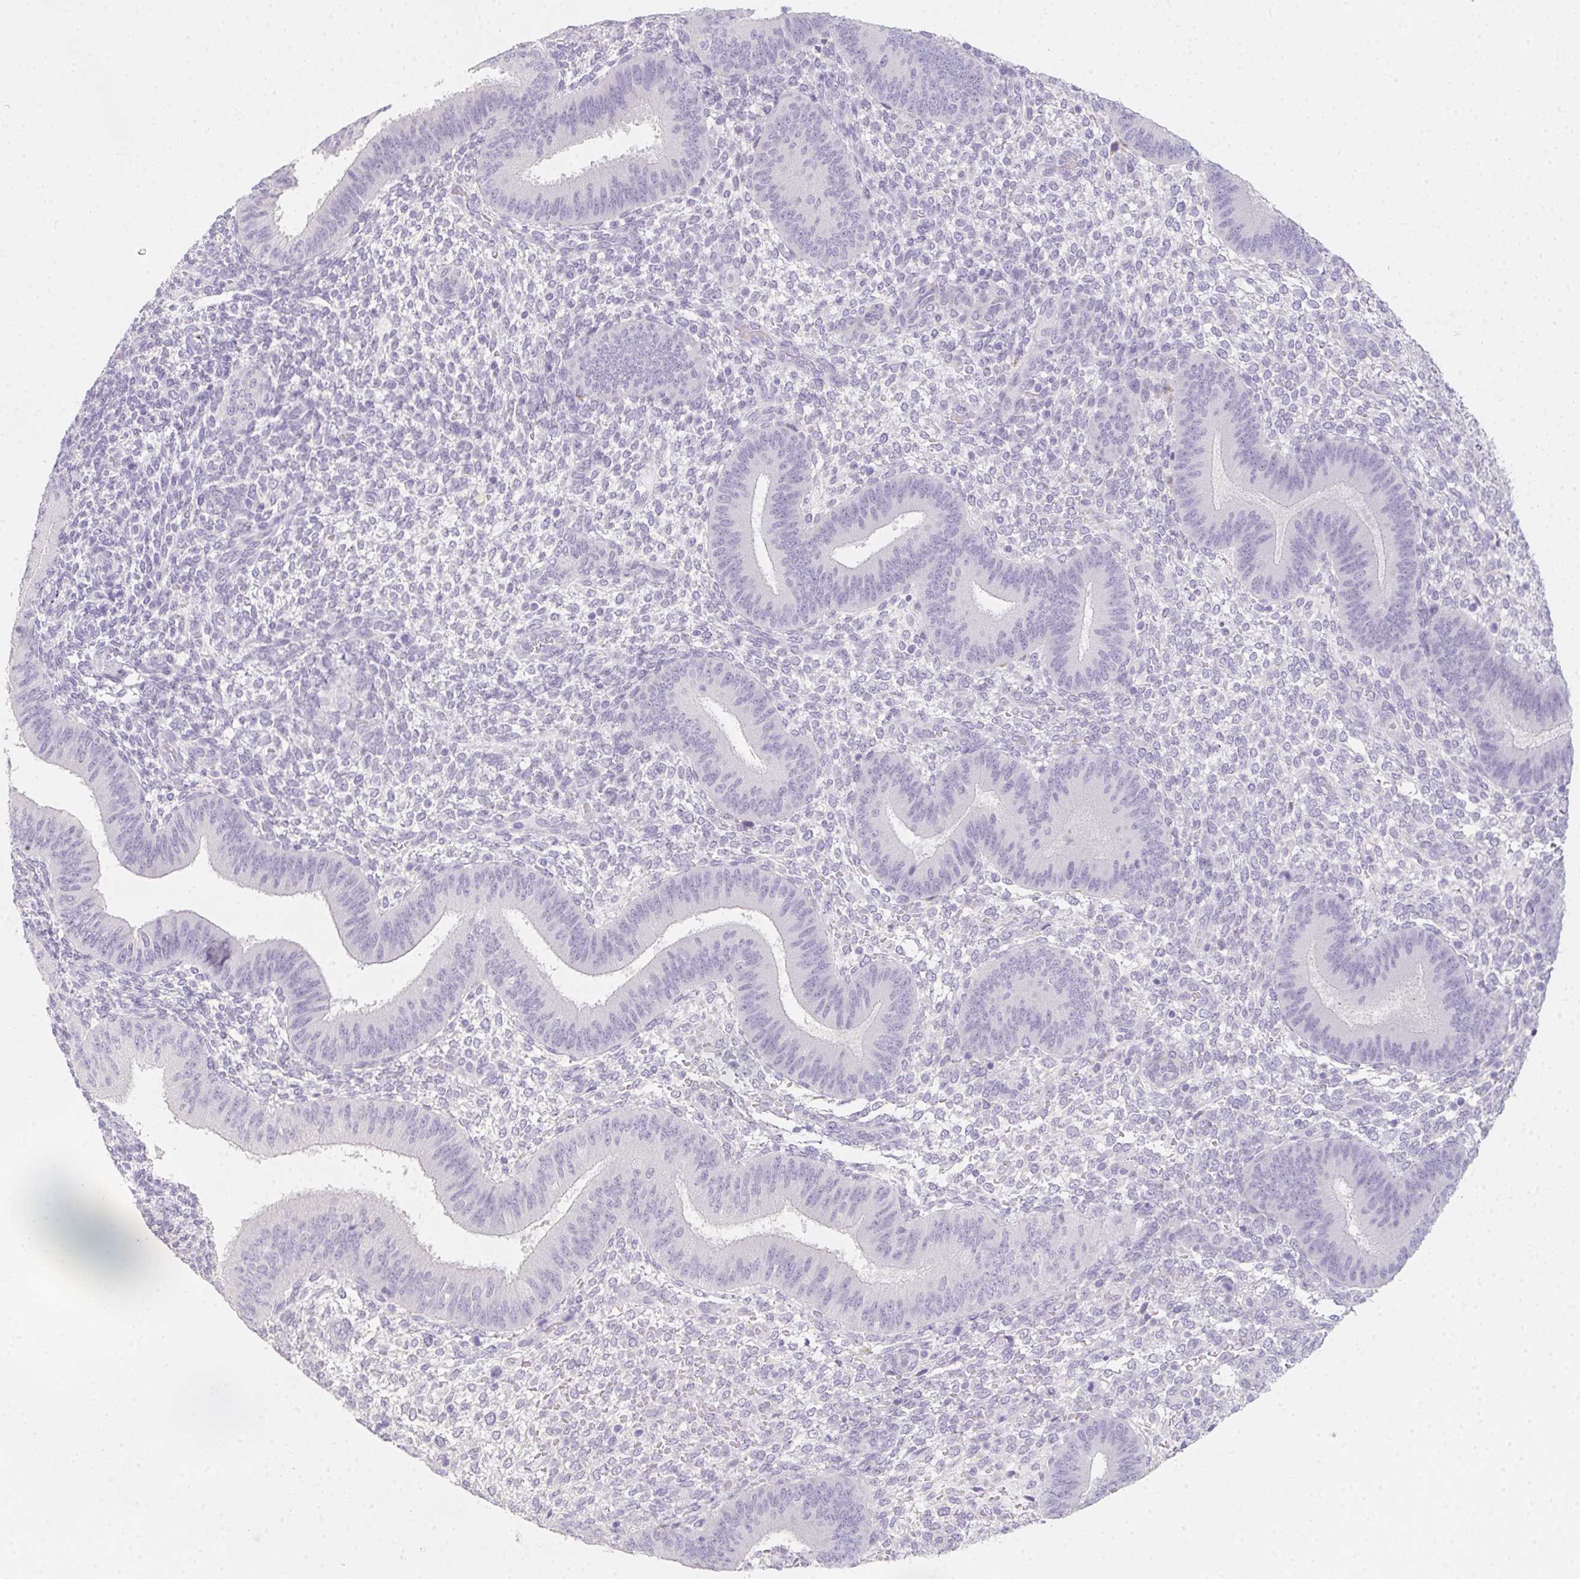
{"staining": {"intensity": "negative", "quantity": "none", "location": "none"}, "tissue": "endometrium", "cell_type": "Cells in endometrial stroma", "image_type": "normal", "snomed": [{"axis": "morphology", "description": "Normal tissue, NOS"}, {"axis": "topography", "description": "Endometrium"}], "caption": "DAB (3,3'-diaminobenzidine) immunohistochemical staining of normal human endometrium shows no significant expression in cells in endometrial stroma.", "gene": "MYL4", "patient": {"sex": "female", "age": 39}}